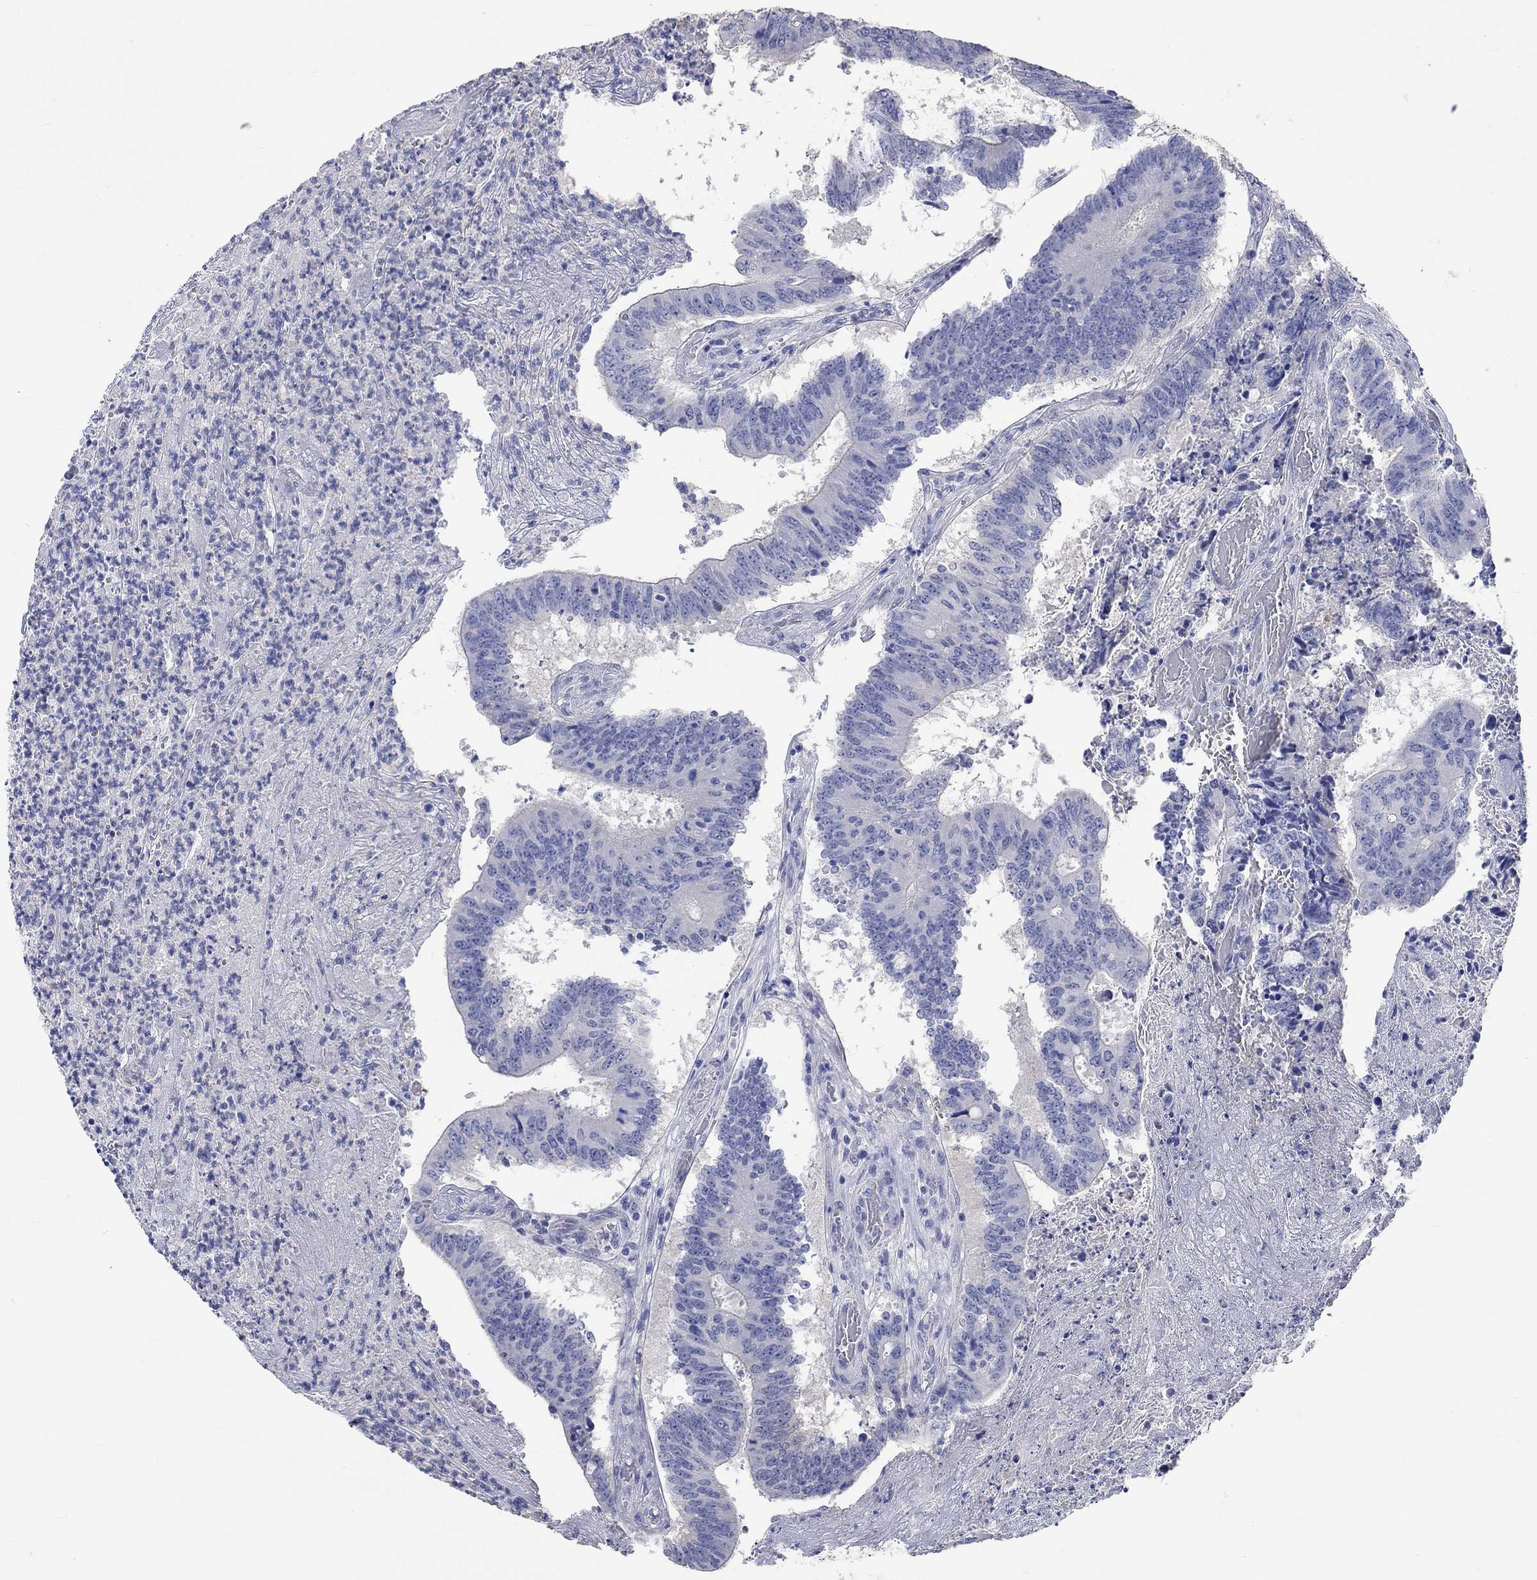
{"staining": {"intensity": "negative", "quantity": "none", "location": "none"}, "tissue": "colorectal cancer", "cell_type": "Tumor cells", "image_type": "cancer", "snomed": [{"axis": "morphology", "description": "Adenocarcinoma, NOS"}, {"axis": "topography", "description": "Colon"}], "caption": "Tumor cells are negative for protein expression in human colorectal cancer (adenocarcinoma).", "gene": "PNMA5", "patient": {"sex": "female", "age": 70}}